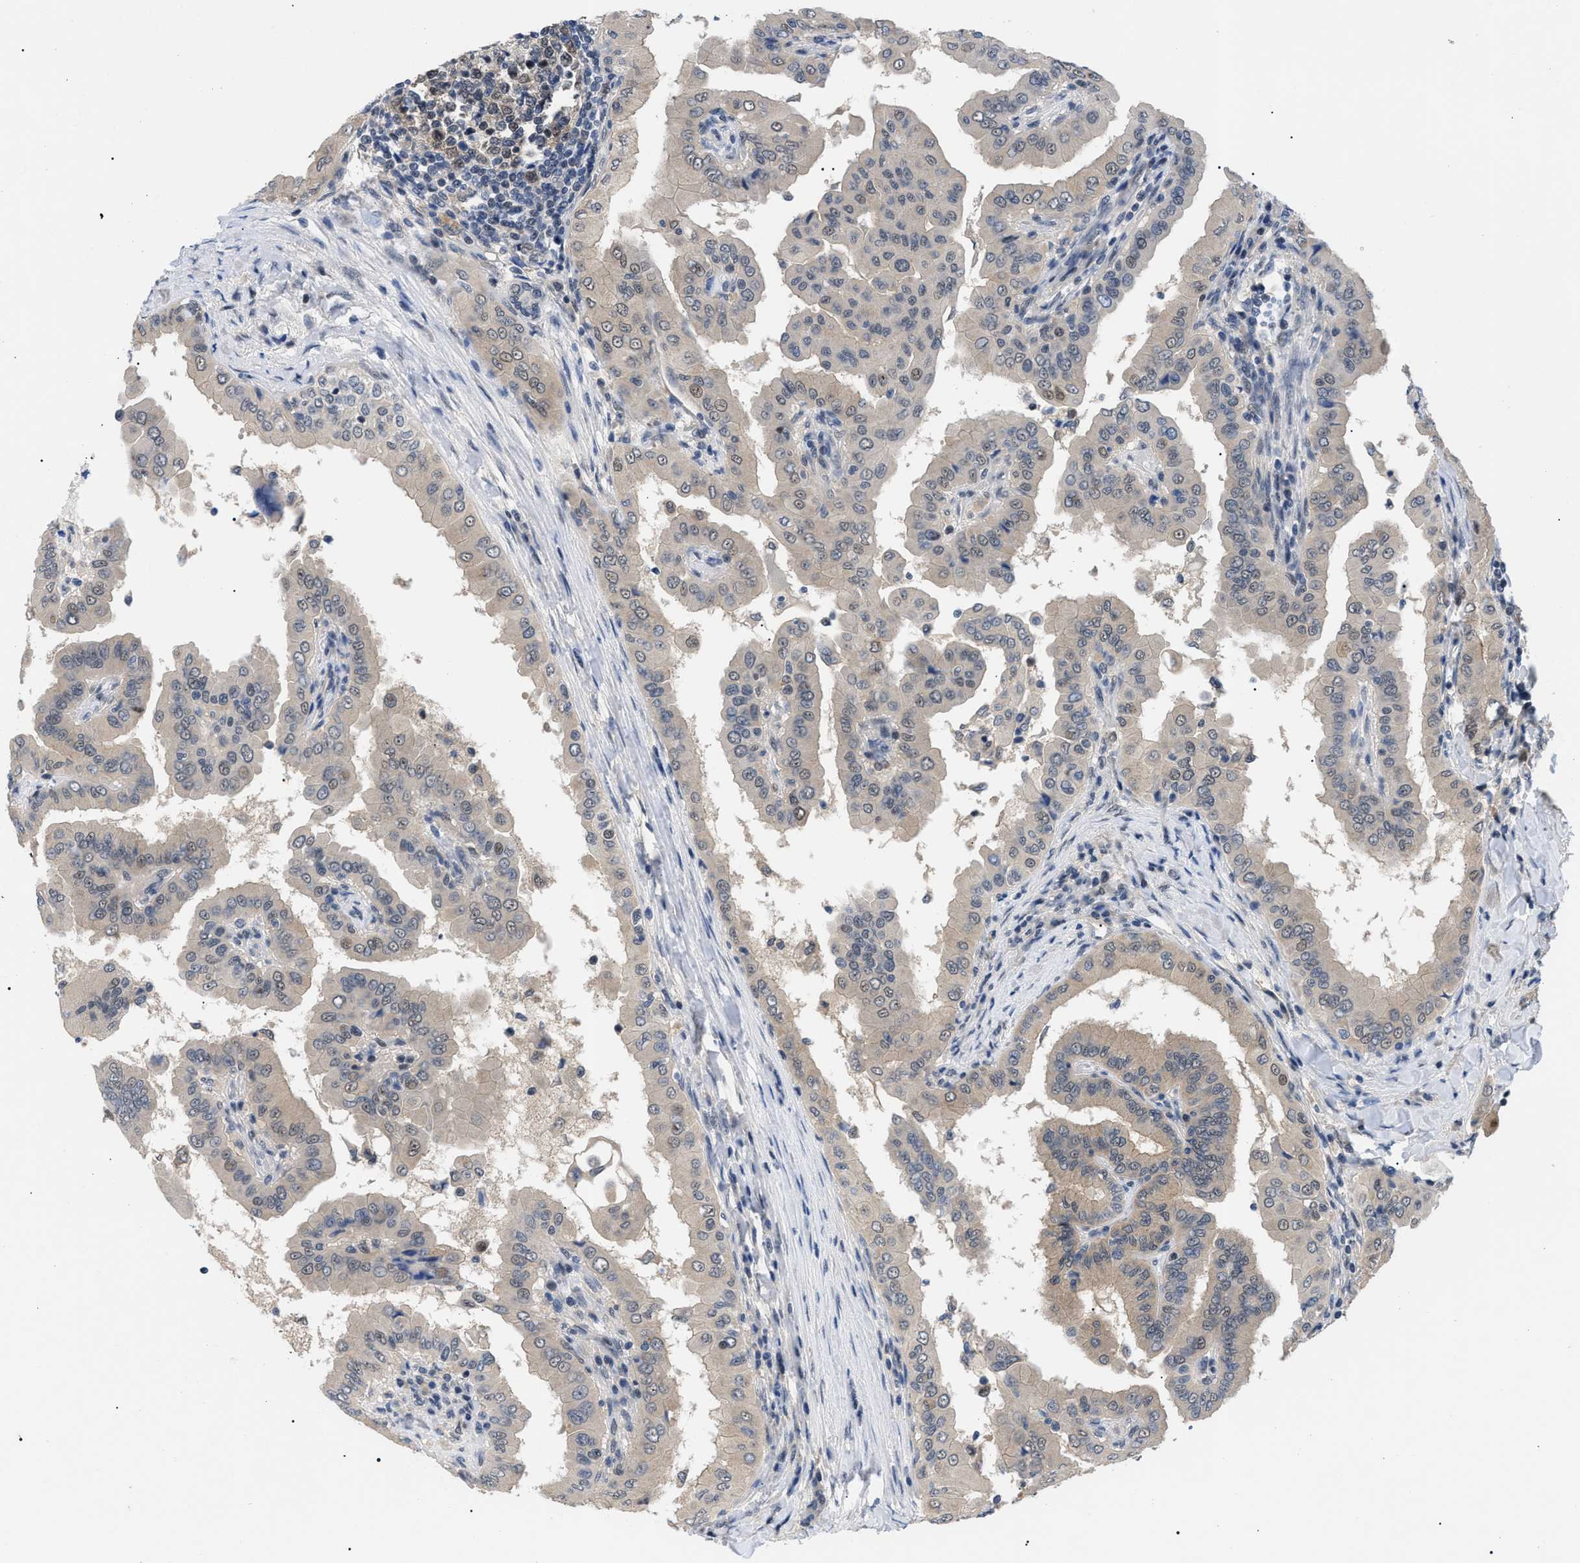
{"staining": {"intensity": "weak", "quantity": ">75%", "location": "cytoplasmic/membranous"}, "tissue": "thyroid cancer", "cell_type": "Tumor cells", "image_type": "cancer", "snomed": [{"axis": "morphology", "description": "Papillary adenocarcinoma, NOS"}, {"axis": "topography", "description": "Thyroid gland"}], "caption": "Immunohistochemical staining of human thyroid cancer (papillary adenocarcinoma) shows low levels of weak cytoplasmic/membranous protein expression in approximately >75% of tumor cells.", "gene": "GARRE1", "patient": {"sex": "male", "age": 33}}